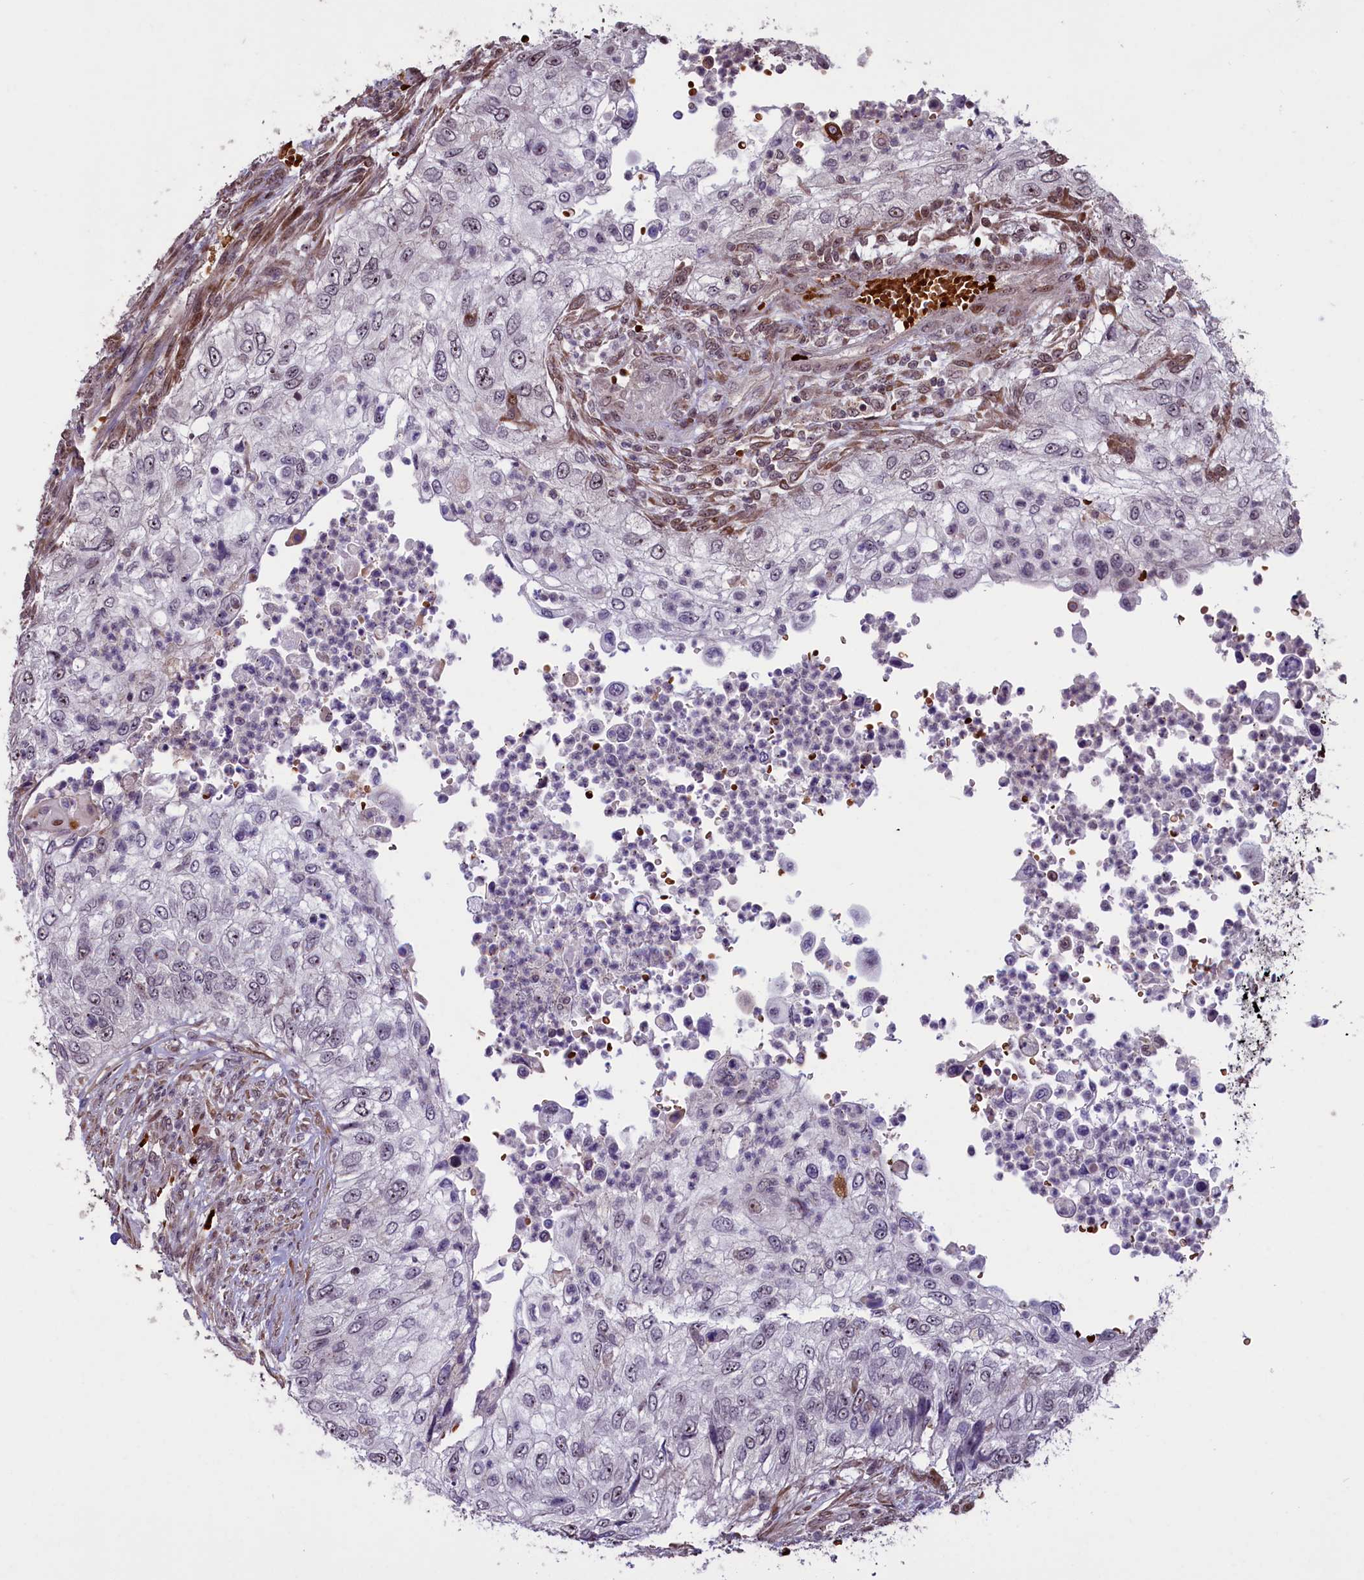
{"staining": {"intensity": "weak", "quantity": "<25%", "location": "nuclear"}, "tissue": "urothelial cancer", "cell_type": "Tumor cells", "image_type": "cancer", "snomed": [{"axis": "morphology", "description": "Urothelial carcinoma, High grade"}, {"axis": "topography", "description": "Urinary bladder"}], "caption": "Human urothelial cancer stained for a protein using immunohistochemistry (IHC) demonstrates no expression in tumor cells.", "gene": "SHFL", "patient": {"sex": "female", "age": 60}}